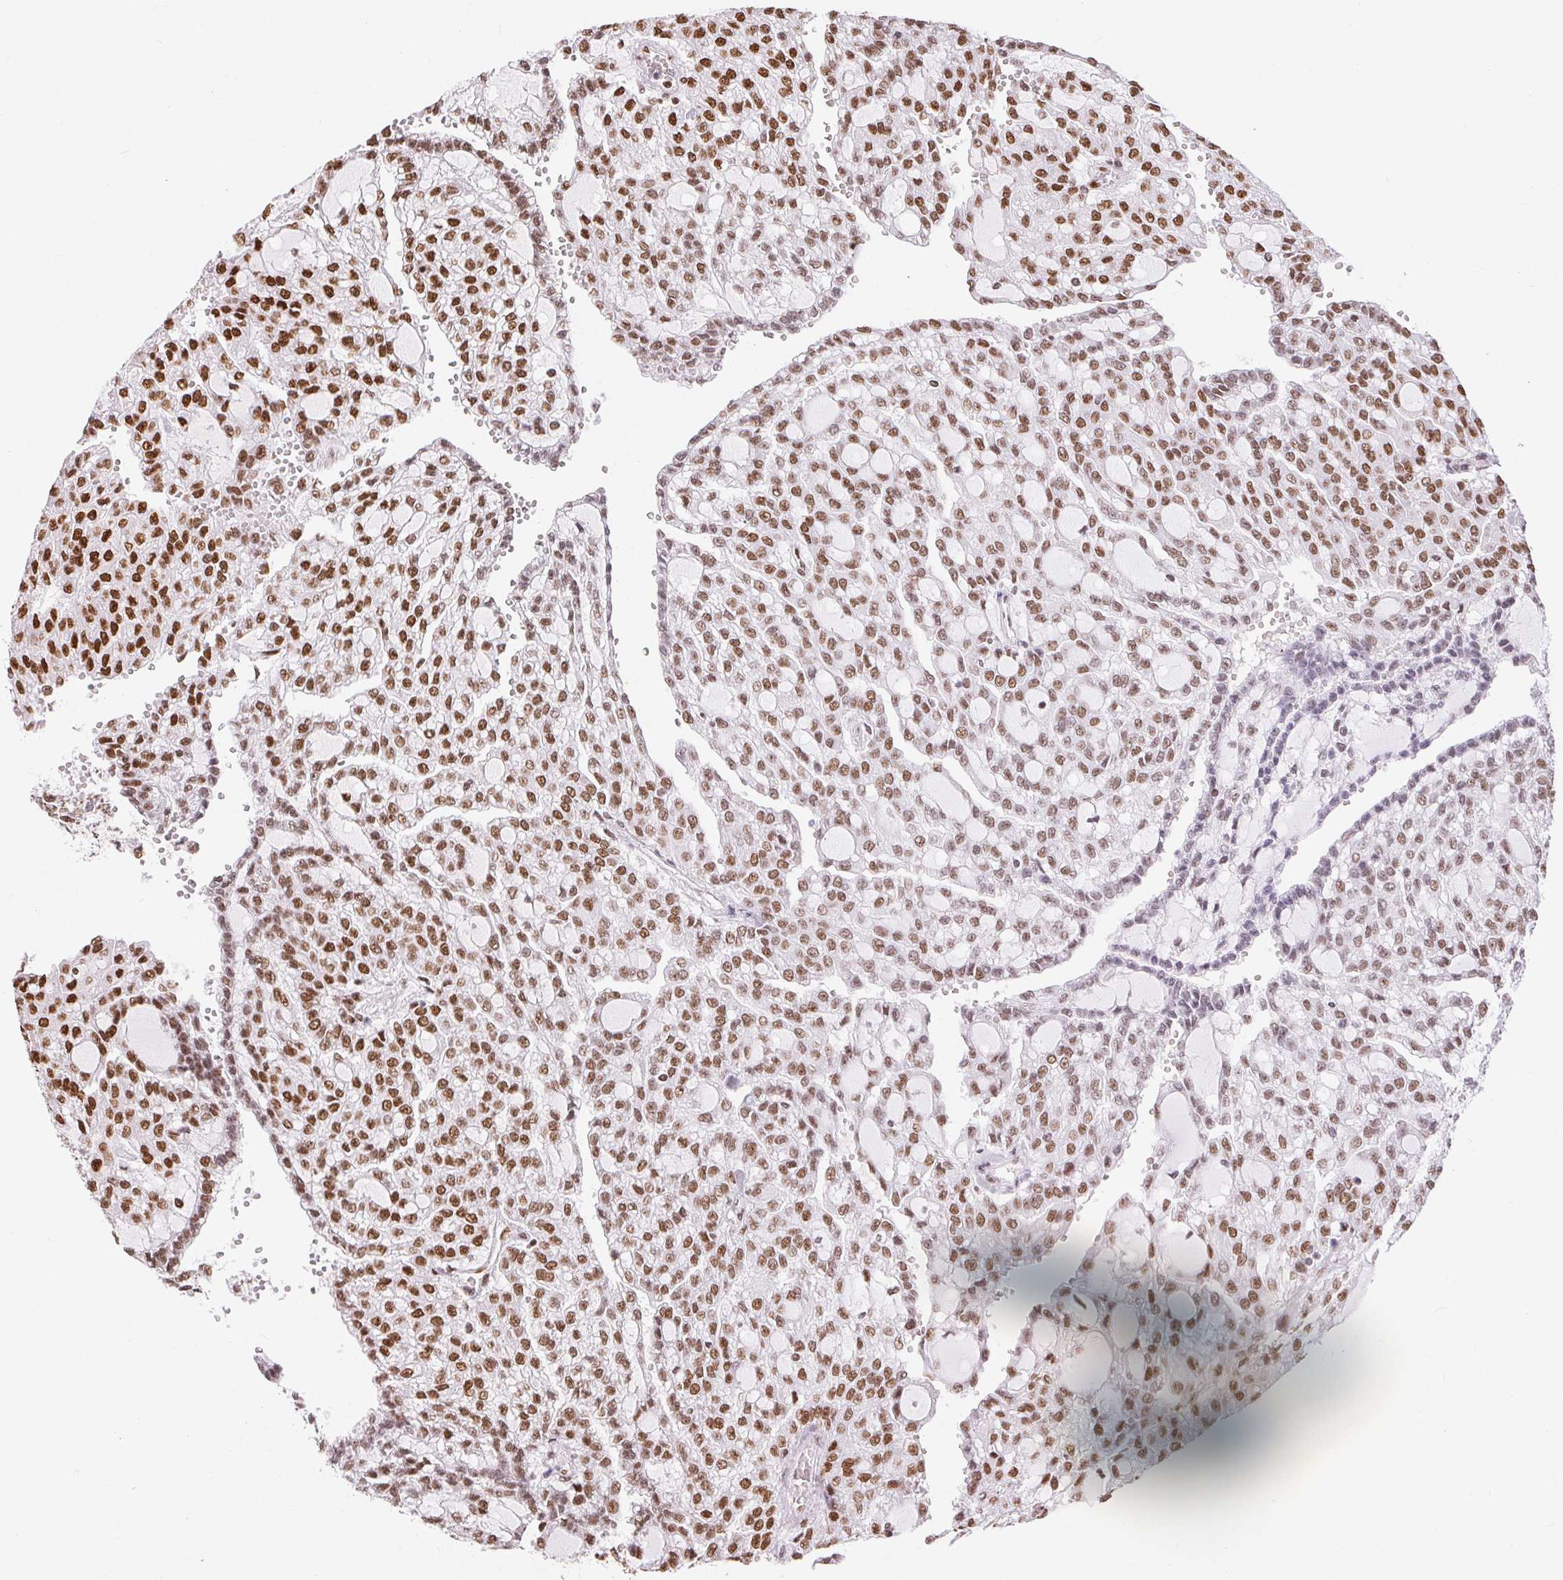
{"staining": {"intensity": "moderate", "quantity": "25%-75%", "location": "nuclear"}, "tissue": "renal cancer", "cell_type": "Tumor cells", "image_type": "cancer", "snomed": [{"axis": "morphology", "description": "Adenocarcinoma, NOS"}, {"axis": "topography", "description": "Kidney"}], "caption": "Approximately 25%-75% of tumor cells in renal adenocarcinoma display moderate nuclear protein expression as visualized by brown immunohistochemical staining.", "gene": "ZNF80", "patient": {"sex": "male", "age": 63}}